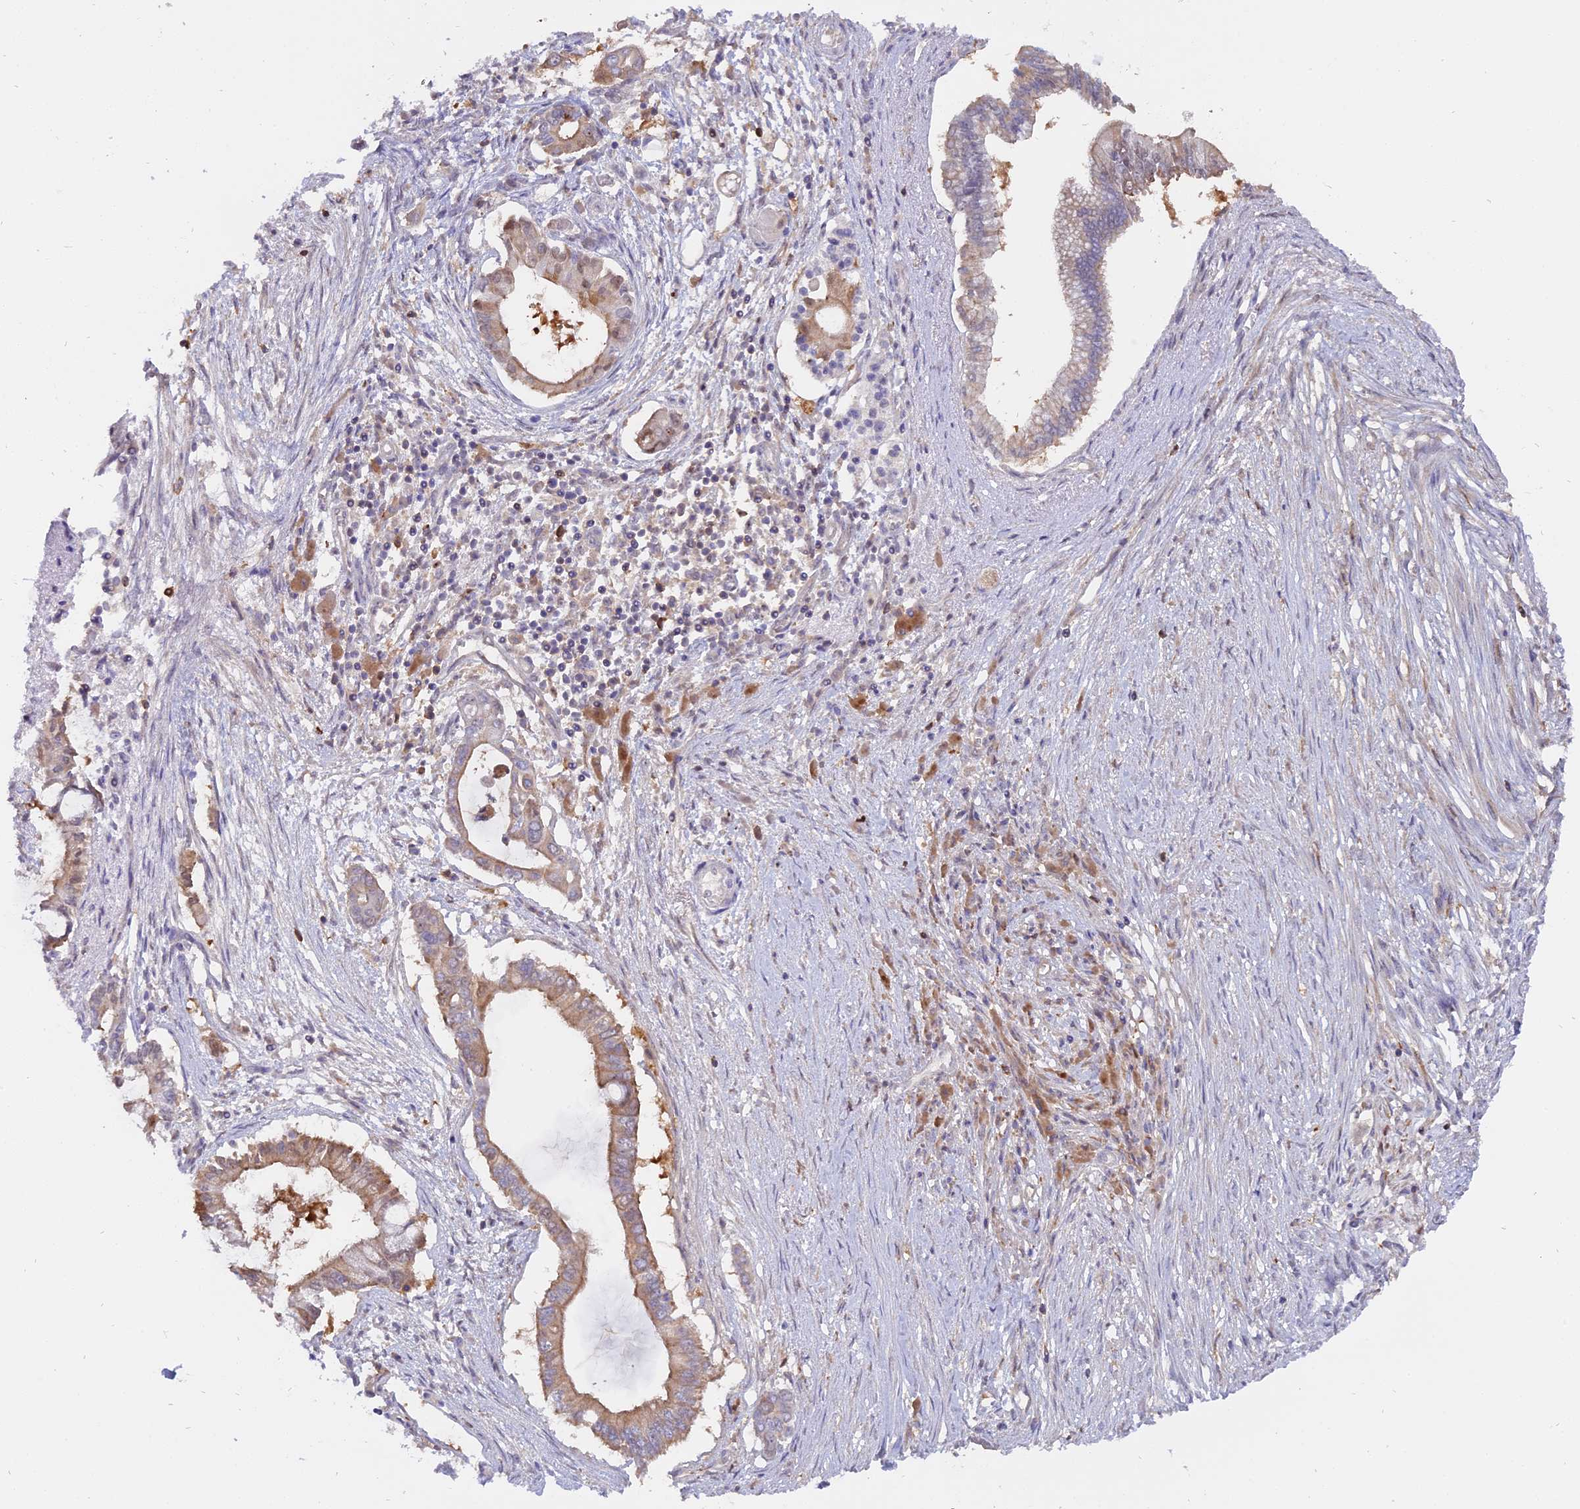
{"staining": {"intensity": "weak", "quantity": "25%-75%", "location": "cytoplasmic/membranous"}, "tissue": "pancreatic cancer", "cell_type": "Tumor cells", "image_type": "cancer", "snomed": [{"axis": "morphology", "description": "Adenocarcinoma, NOS"}, {"axis": "topography", "description": "Pancreas"}], "caption": "The histopathology image displays a brown stain indicating the presence of a protein in the cytoplasmic/membranous of tumor cells in pancreatic cancer.", "gene": "FAM118B", "patient": {"sex": "male", "age": 68}}